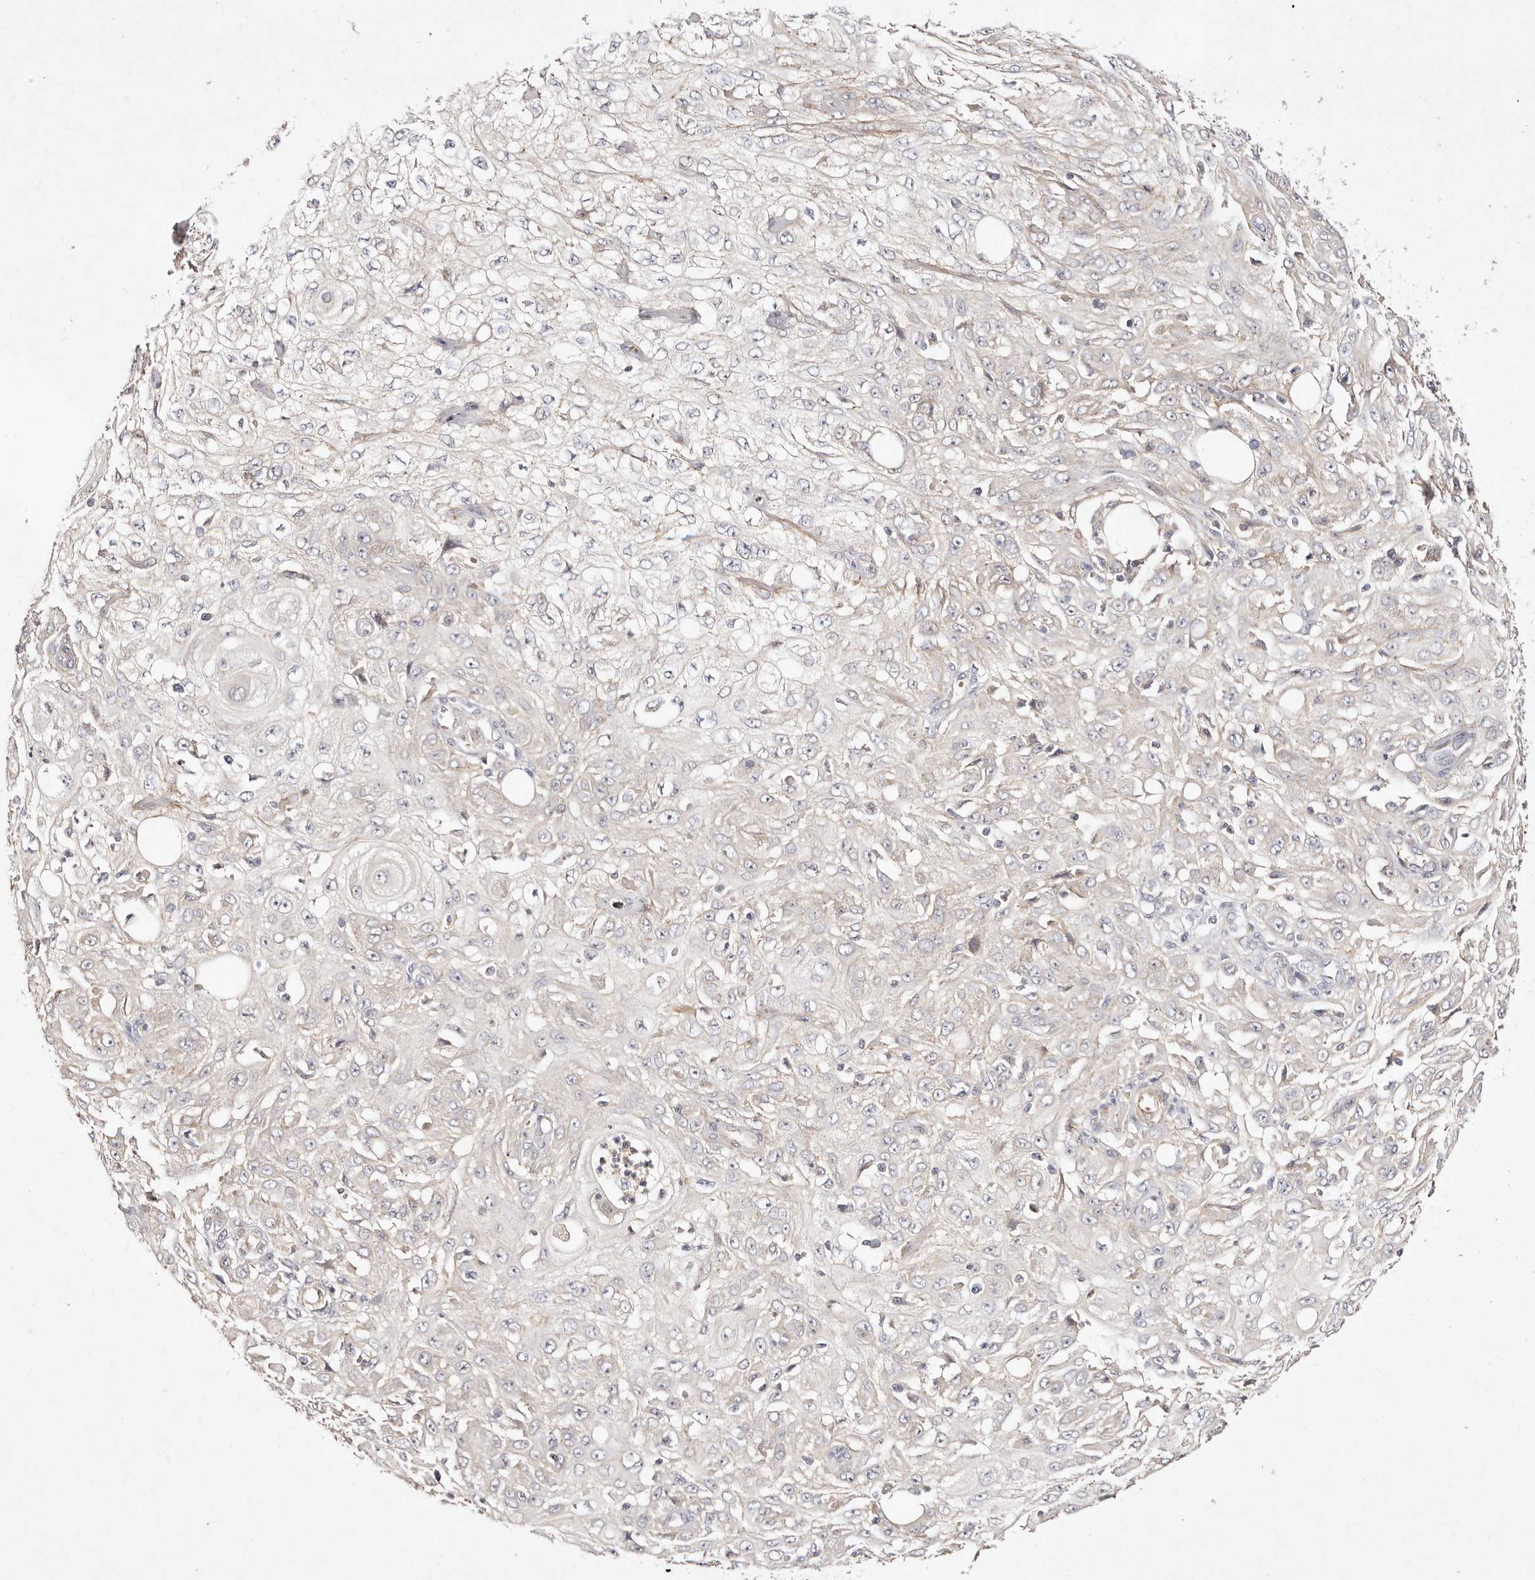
{"staining": {"intensity": "negative", "quantity": "none", "location": "none"}, "tissue": "skin cancer", "cell_type": "Tumor cells", "image_type": "cancer", "snomed": [{"axis": "morphology", "description": "Squamous cell carcinoma, NOS"}, {"axis": "morphology", "description": "Squamous cell carcinoma, metastatic, NOS"}, {"axis": "topography", "description": "Skin"}, {"axis": "topography", "description": "Lymph node"}], "caption": "This photomicrograph is of skin metastatic squamous cell carcinoma stained with immunohistochemistry to label a protein in brown with the nuclei are counter-stained blue. There is no expression in tumor cells.", "gene": "MTMR11", "patient": {"sex": "male", "age": 75}}